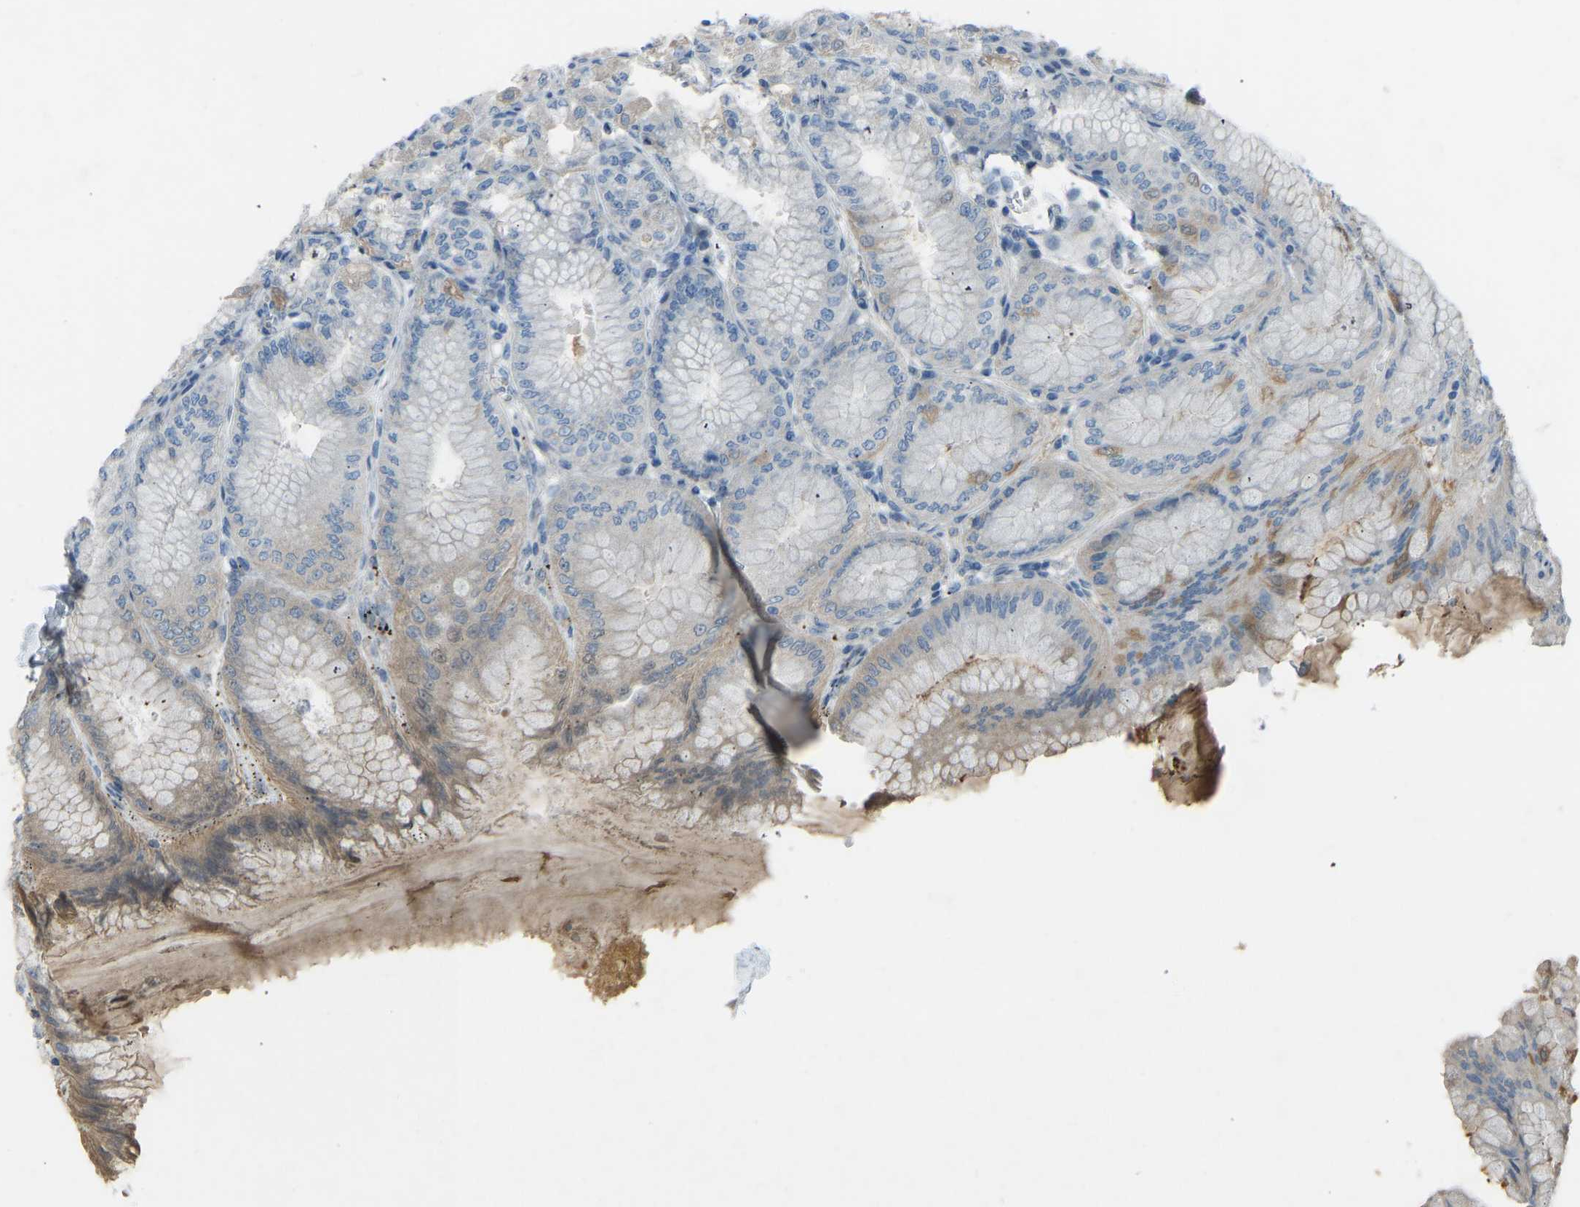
{"staining": {"intensity": "weak", "quantity": "25%-75%", "location": "cytoplasmic/membranous"}, "tissue": "stomach", "cell_type": "Glandular cells", "image_type": "normal", "snomed": [{"axis": "morphology", "description": "Normal tissue, NOS"}, {"axis": "topography", "description": "Stomach, lower"}], "caption": "Weak cytoplasmic/membranous staining is appreciated in approximately 25%-75% of glandular cells in unremarkable stomach.", "gene": "FBLN2", "patient": {"sex": "male", "age": 71}}